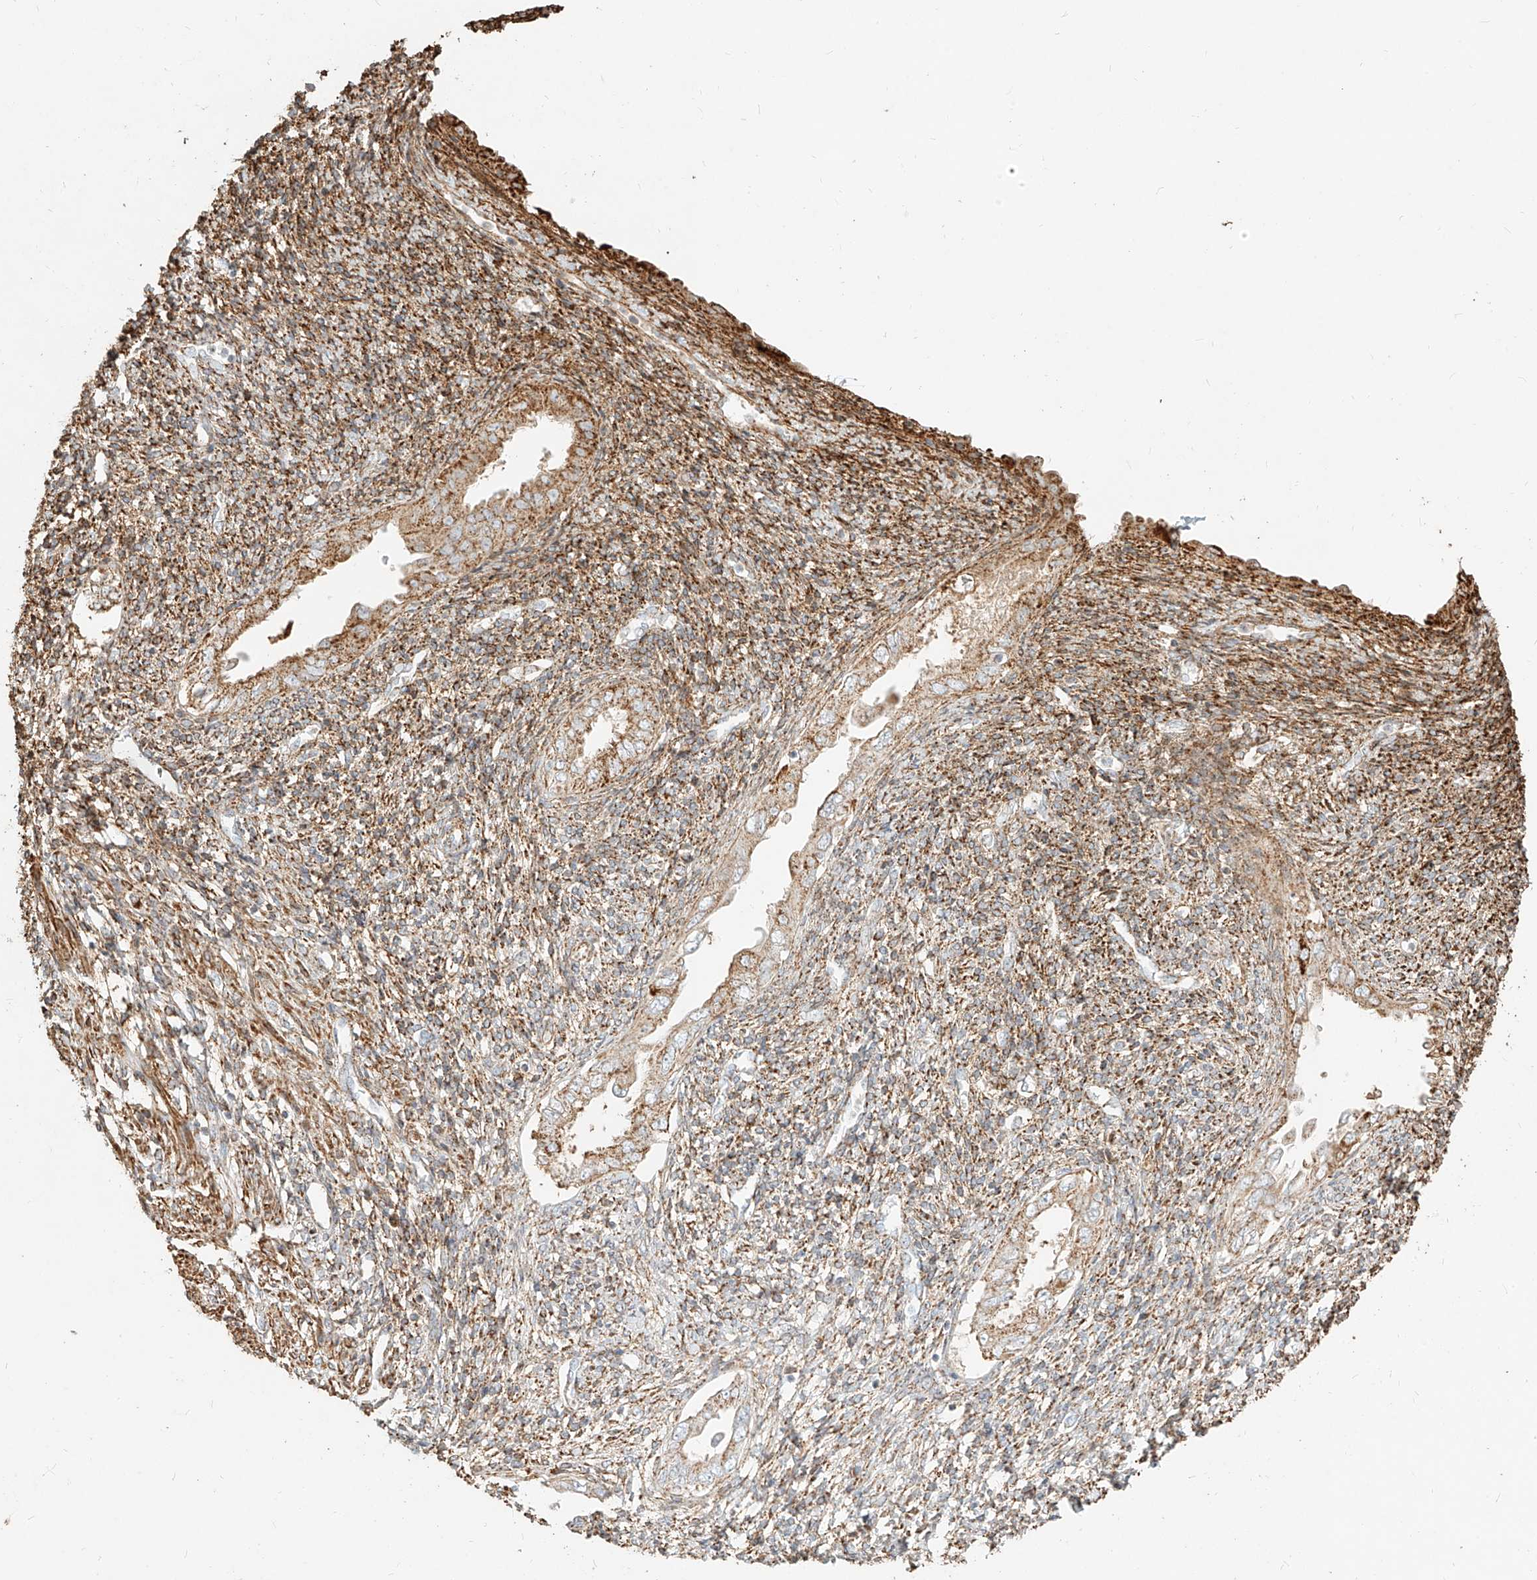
{"staining": {"intensity": "moderate", "quantity": "25%-75%", "location": "cytoplasmic/membranous"}, "tissue": "endometrium", "cell_type": "Cells in endometrial stroma", "image_type": "normal", "snomed": [{"axis": "morphology", "description": "Normal tissue, NOS"}, {"axis": "topography", "description": "Endometrium"}], "caption": "Brown immunohistochemical staining in normal human endometrium reveals moderate cytoplasmic/membranous positivity in about 25%-75% of cells in endometrial stroma.", "gene": "MTX2", "patient": {"sex": "female", "age": 66}}